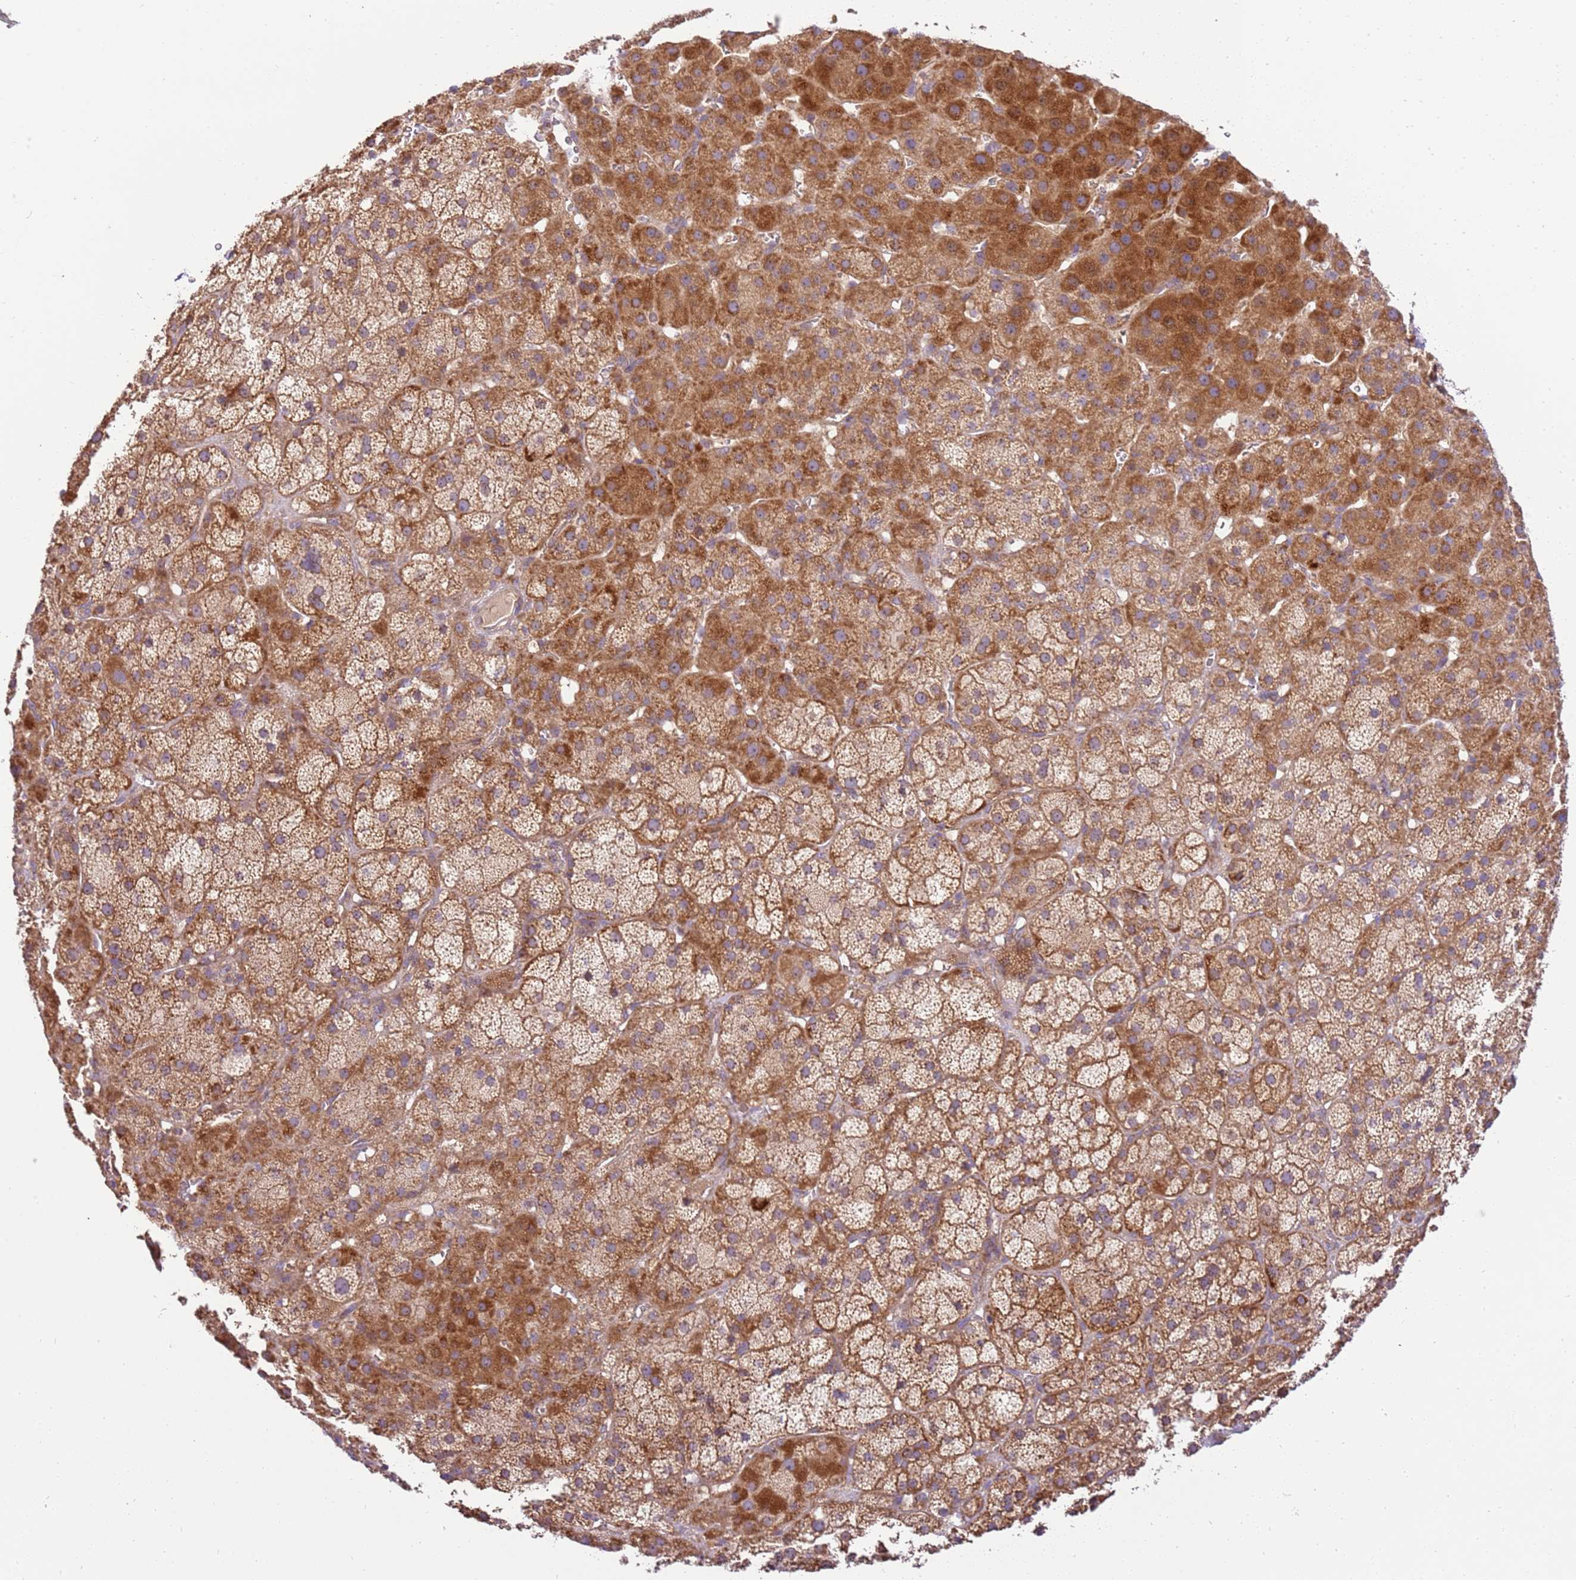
{"staining": {"intensity": "strong", "quantity": ">75%", "location": "cytoplasmic/membranous"}, "tissue": "adrenal gland", "cell_type": "Glandular cells", "image_type": "normal", "snomed": [{"axis": "morphology", "description": "Normal tissue, NOS"}, {"axis": "topography", "description": "Adrenal gland"}], "caption": "Approximately >75% of glandular cells in unremarkable adrenal gland display strong cytoplasmic/membranous protein expression as visualized by brown immunohistochemical staining.", "gene": "SPATA2L", "patient": {"sex": "female", "age": 57}}